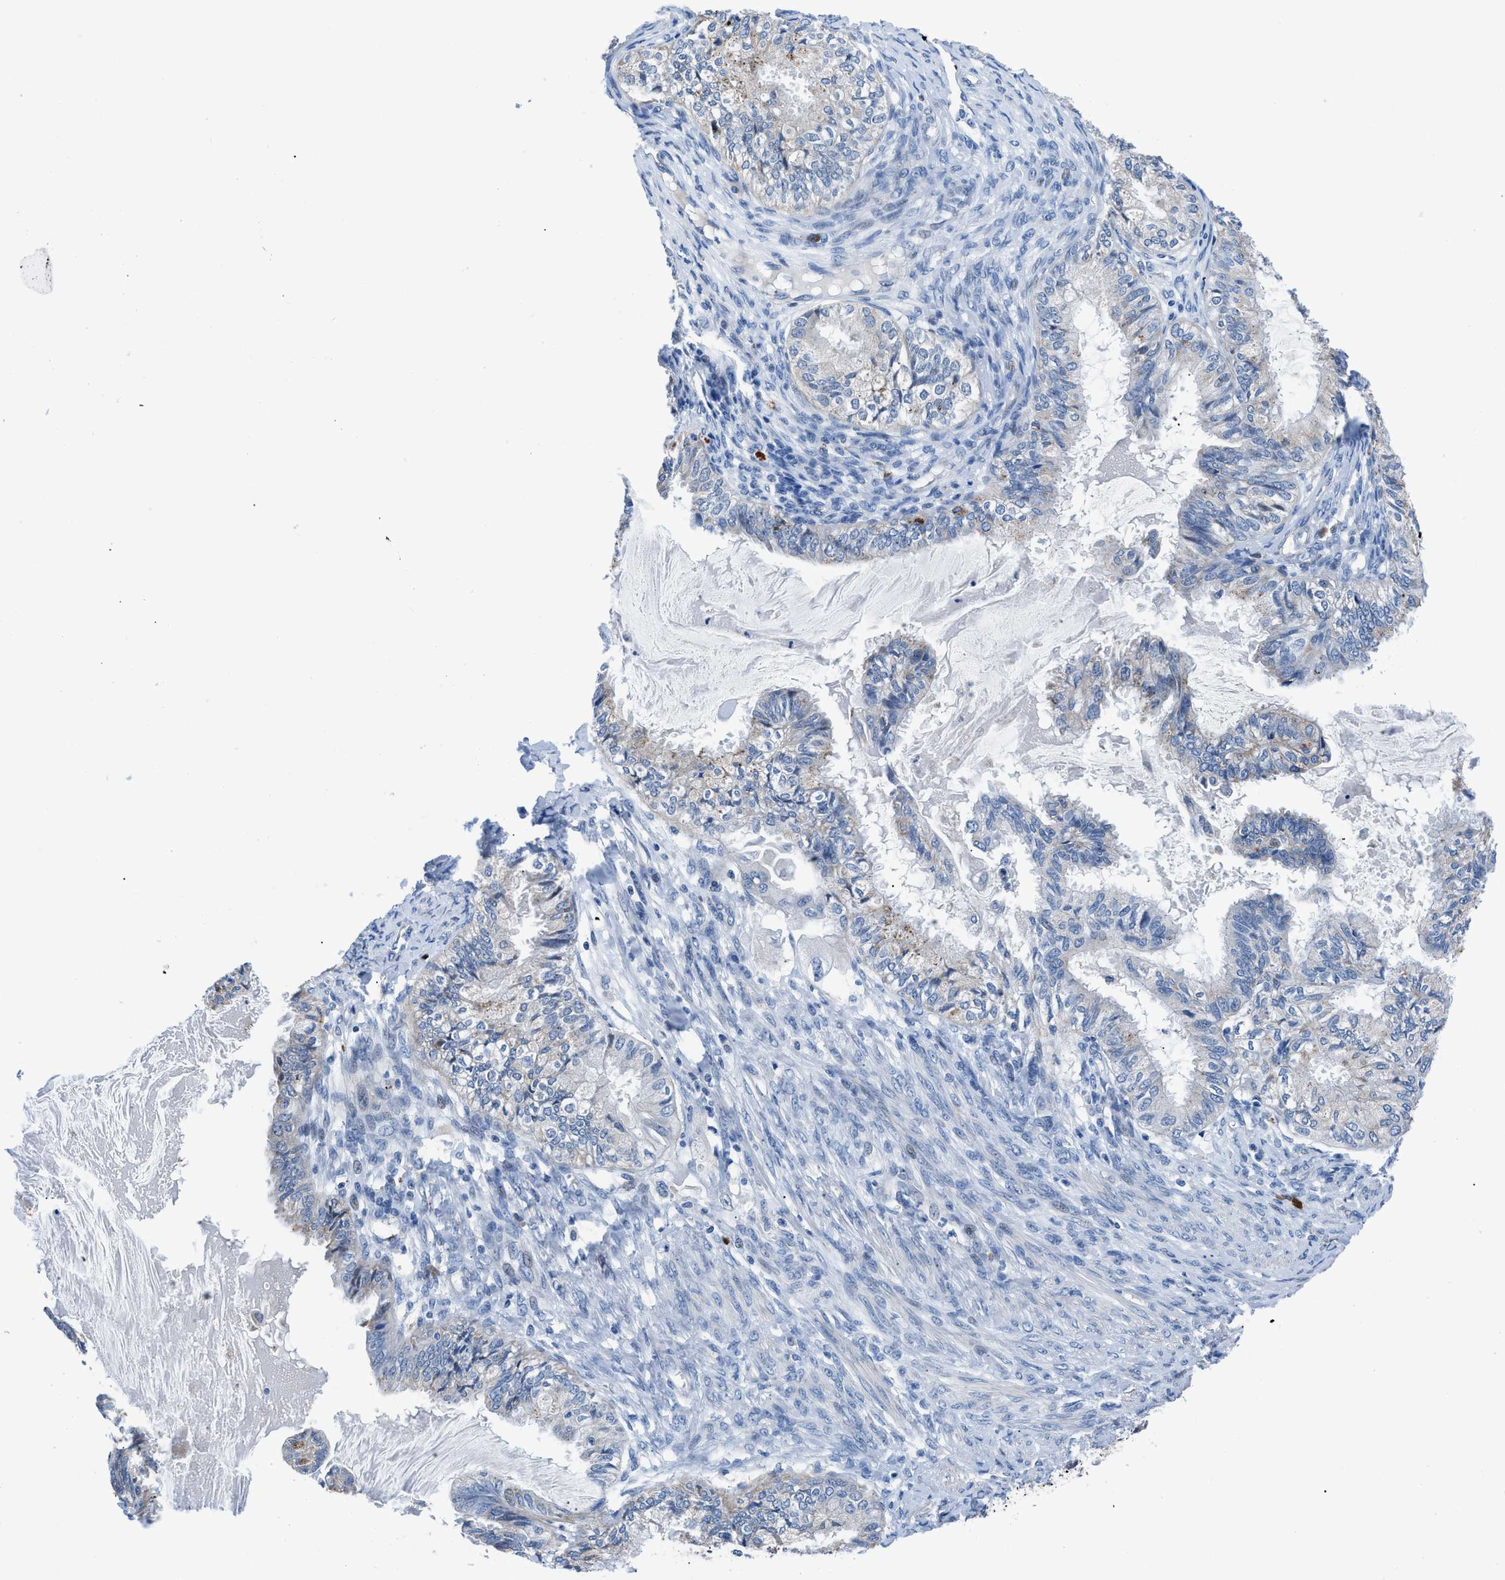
{"staining": {"intensity": "negative", "quantity": "none", "location": "none"}, "tissue": "cervical cancer", "cell_type": "Tumor cells", "image_type": "cancer", "snomed": [{"axis": "morphology", "description": "Normal tissue, NOS"}, {"axis": "morphology", "description": "Adenocarcinoma, NOS"}, {"axis": "topography", "description": "Cervix"}, {"axis": "topography", "description": "Endometrium"}], "caption": "Immunohistochemistry photomicrograph of neoplastic tissue: human cervical adenocarcinoma stained with DAB demonstrates no significant protein staining in tumor cells. (Stains: DAB (3,3'-diaminobenzidine) IHC with hematoxylin counter stain, Microscopy: brightfield microscopy at high magnification).", "gene": "UAP1", "patient": {"sex": "female", "age": 86}}